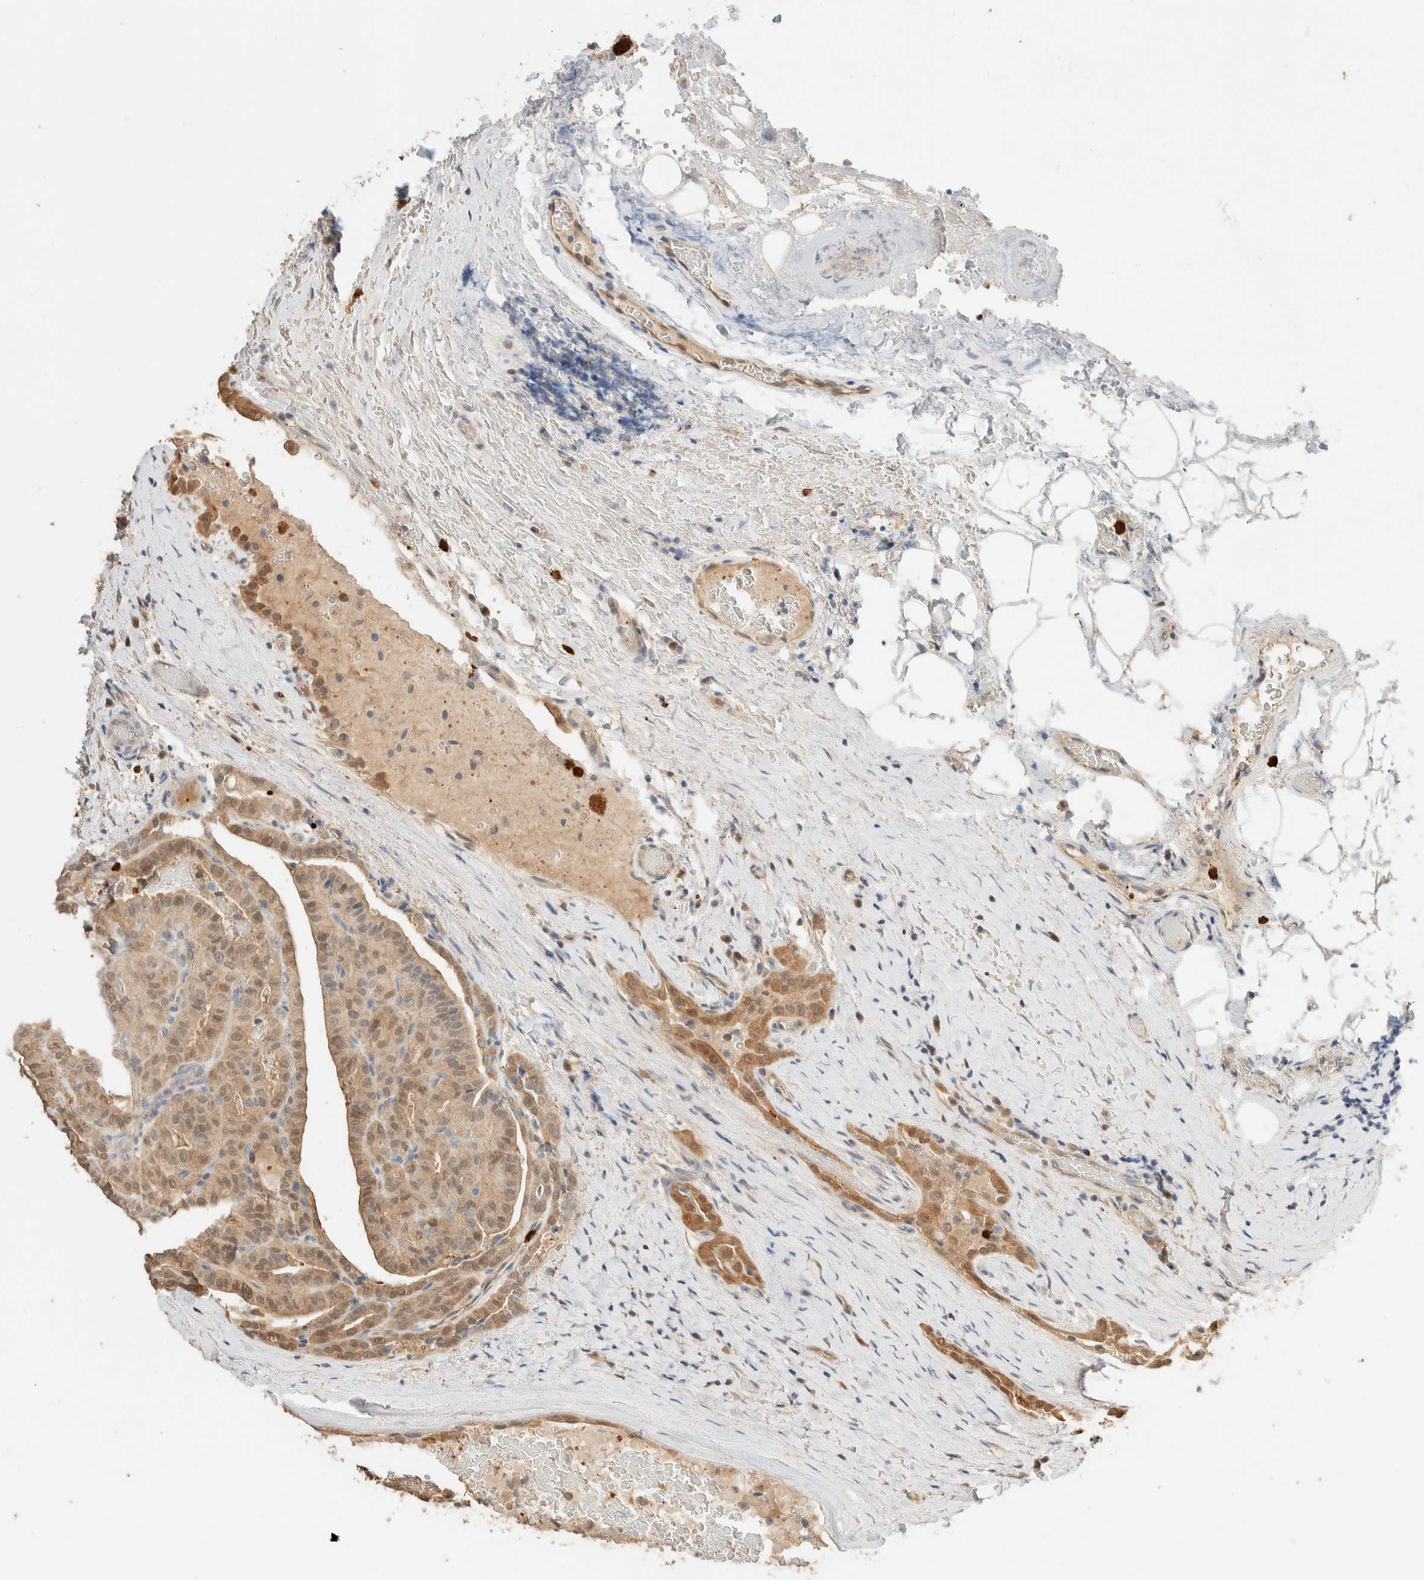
{"staining": {"intensity": "weak", "quantity": "25%-75%", "location": "cytoplasmic/membranous,nuclear"}, "tissue": "thyroid cancer", "cell_type": "Tumor cells", "image_type": "cancer", "snomed": [{"axis": "morphology", "description": "Papillary adenocarcinoma, NOS"}, {"axis": "topography", "description": "Thyroid gland"}], "caption": "Protein staining exhibits weak cytoplasmic/membranous and nuclear positivity in approximately 25%-75% of tumor cells in papillary adenocarcinoma (thyroid). Immunohistochemistry (ihc) stains the protein in brown and the nuclei are stained blue.", "gene": "SETD4", "patient": {"sex": "male", "age": 77}}